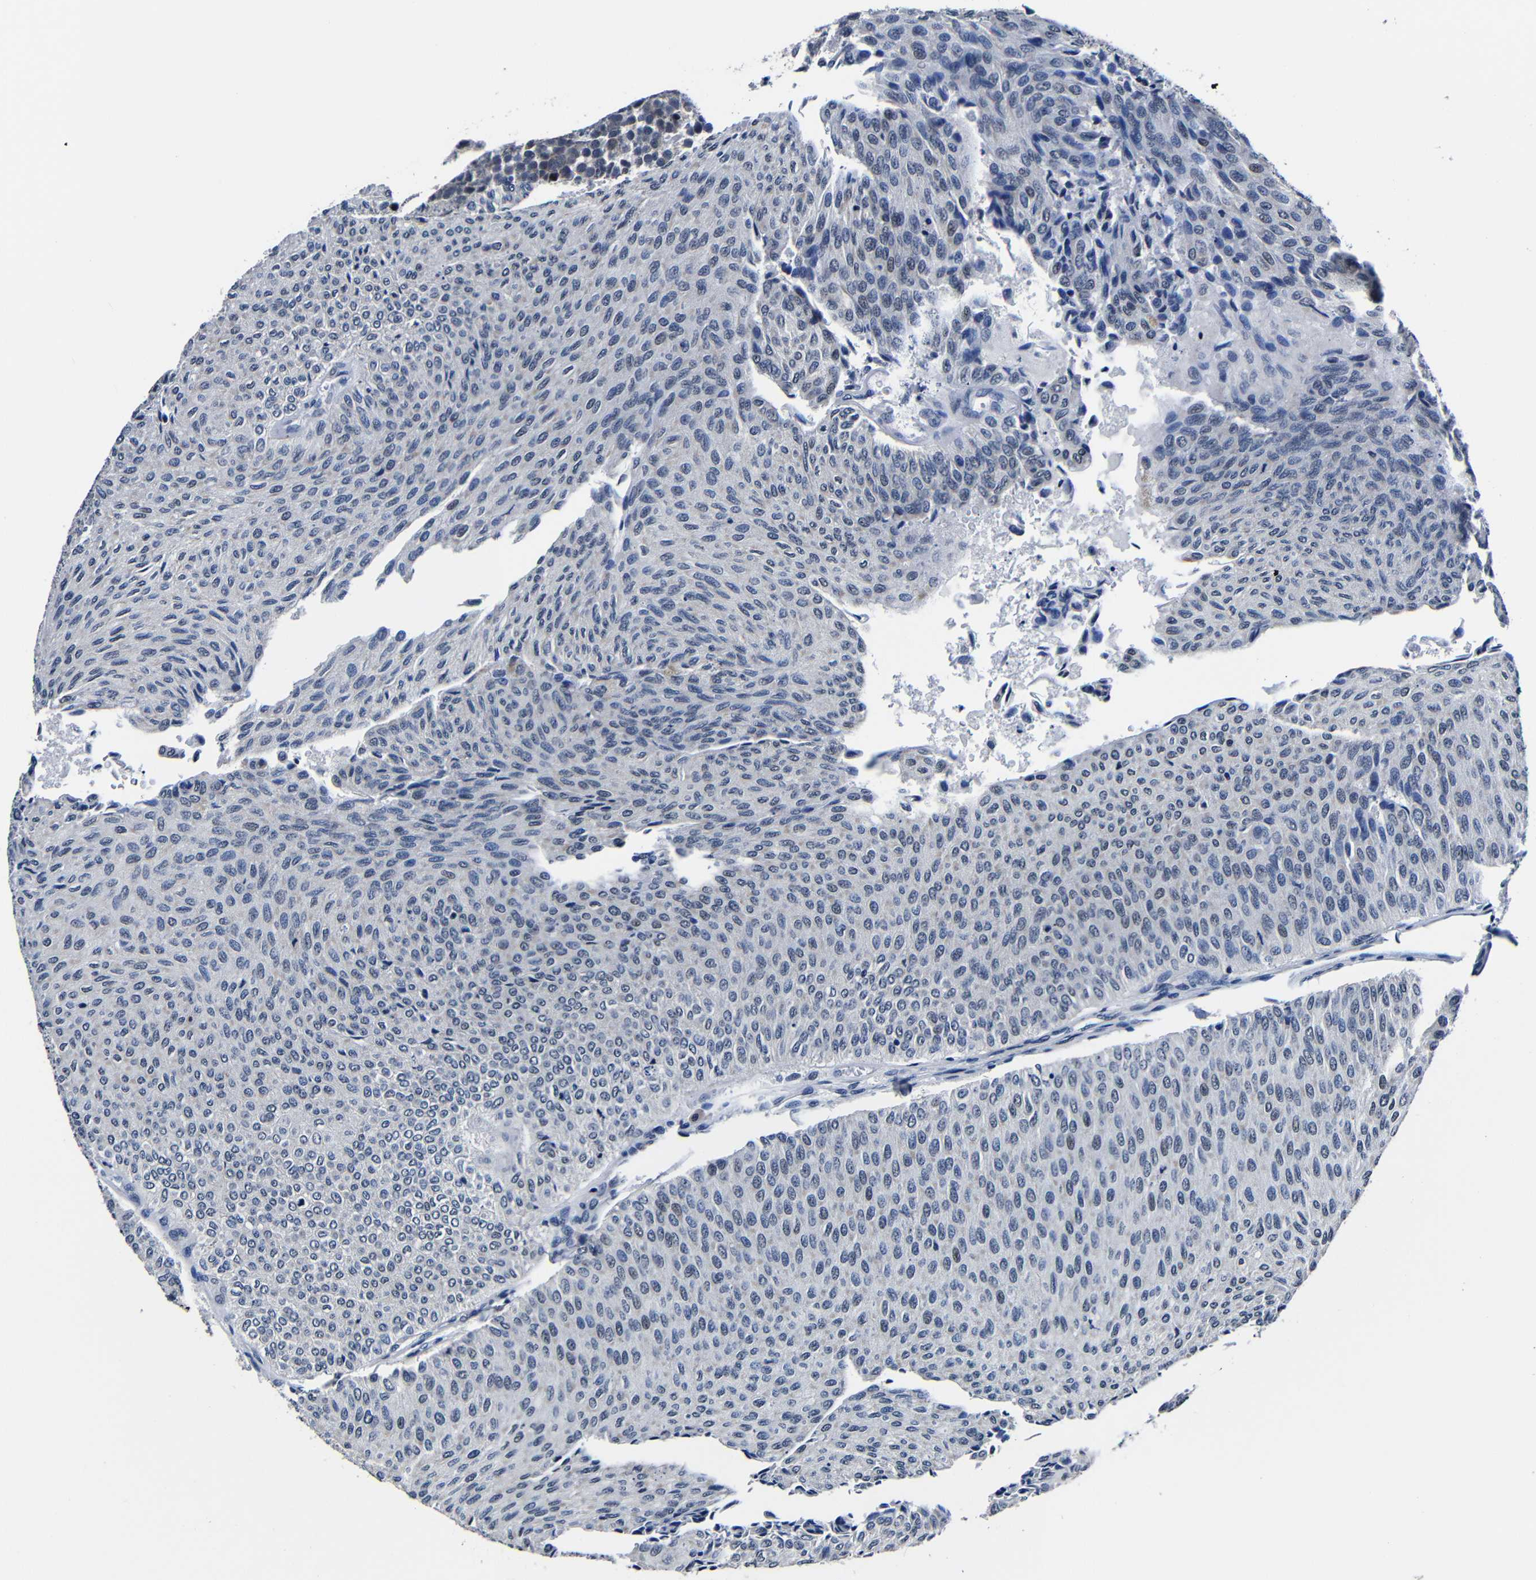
{"staining": {"intensity": "weak", "quantity": "<25%", "location": "nuclear"}, "tissue": "urothelial cancer", "cell_type": "Tumor cells", "image_type": "cancer", "snomed": [{"axis": "morphology", "description": "Urothelial carcinoma, Low grade"}, {"axis": "topography", "description": "Urinary bladder"}], "caption": "Immunohistochemistry photomicrograph of human low-grade urothelial carcinoma stained for a protein (brown), which reveals no positivity in tumor cells.", "gene": "DEPP1", "patient": {"sex": "male", "age": 78}}